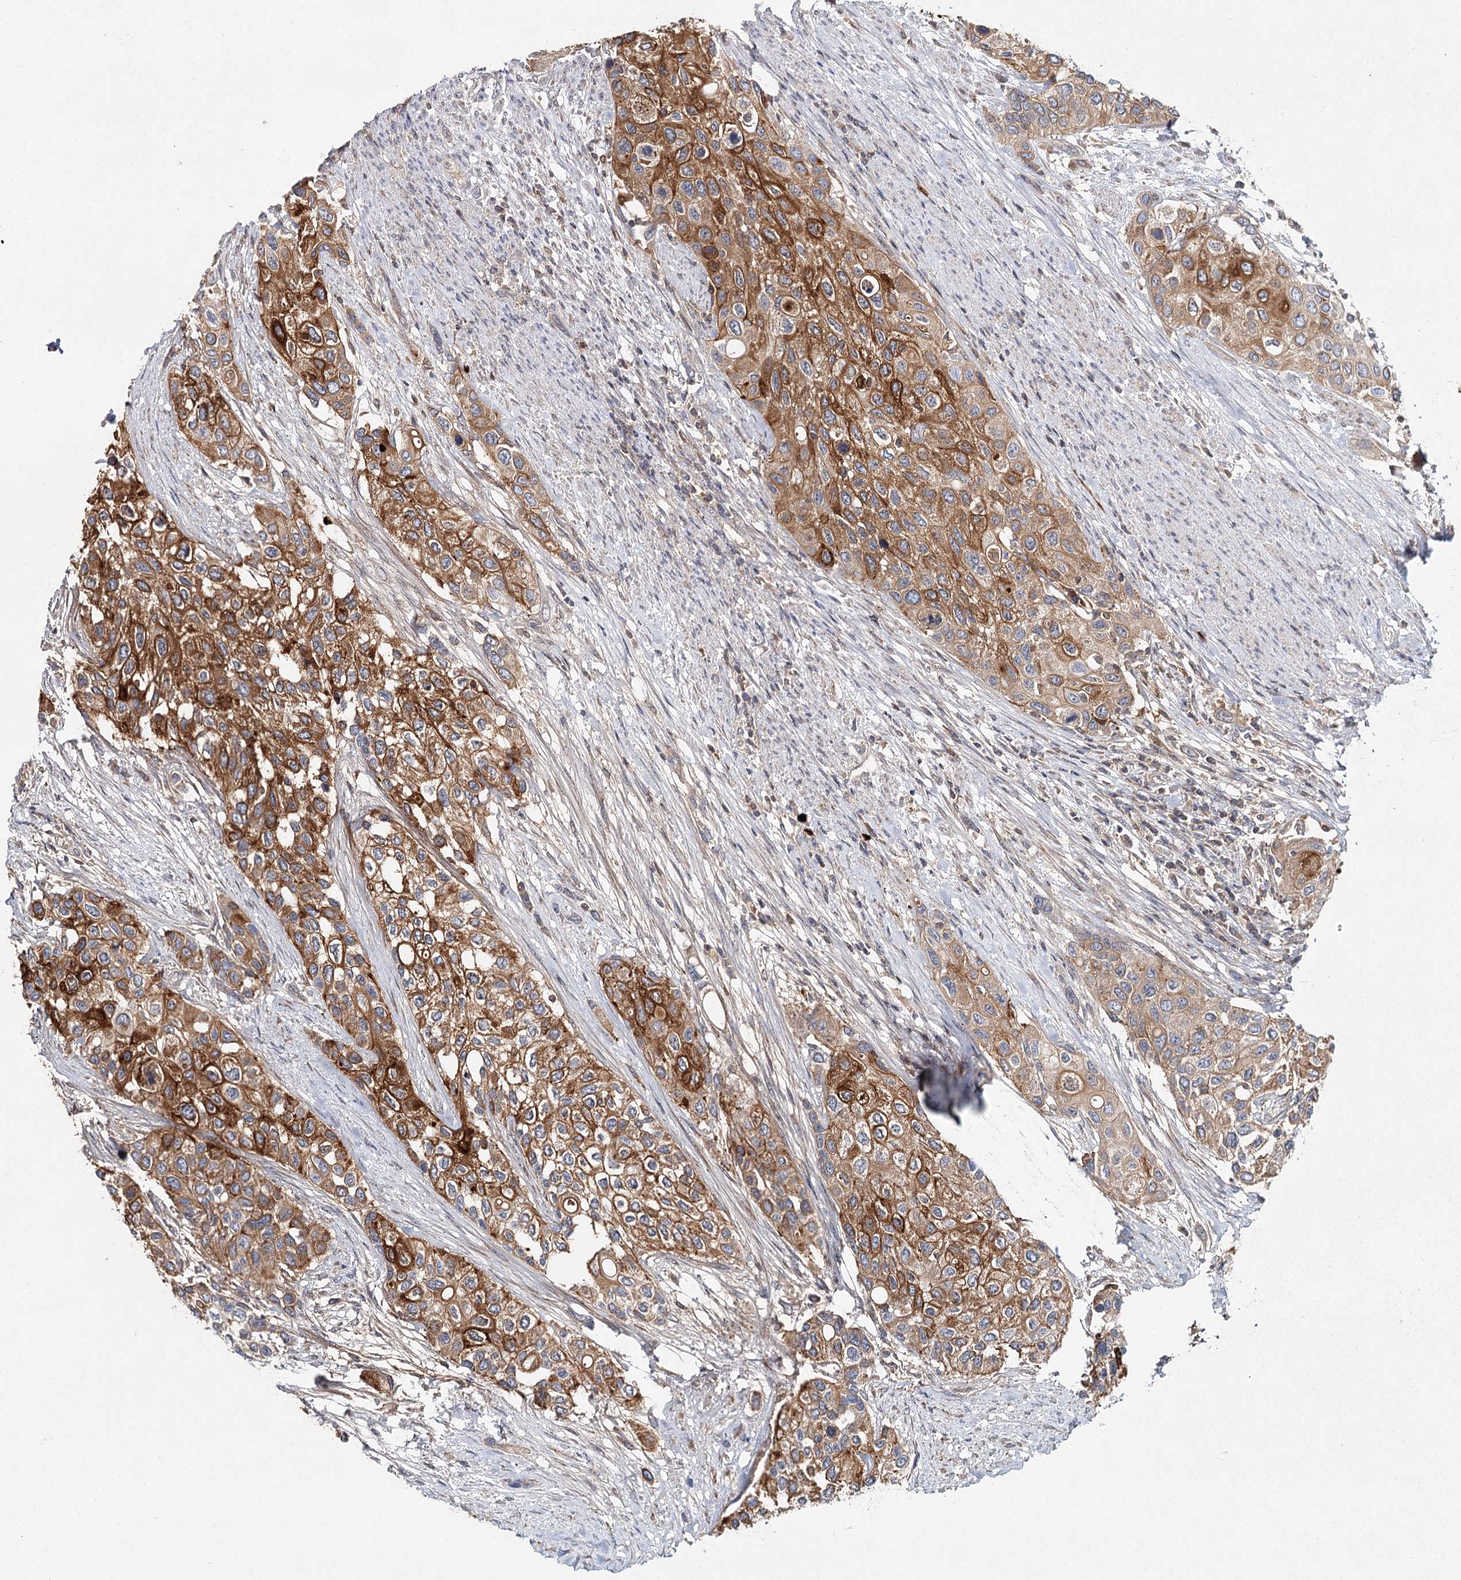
{"staining": {"intensity": "strong", "quantity": ">75%", "location": "cytoplasmic/membranous"}, "tissue": "urothelial cancer", "cell_type": "Tumor cells", "image_type": "cancer", "snomed": [{"axis": "morphology", "description": "Normal tissue, NOS"}, {"axis": "morphology", "description": "Urothelial carcinoma, High grade"}, {"axis": "topography", "description": "Vascular tissue"}, {"axis": "topography", "description": "Urinary bladder"}], "caption": "Immunohistochemistry of urothelial cancer displays high levels of strong cytoplasmic/membranous expression in approximately >75% of tumor cells. Using DAB (3,3'-diaminobenzidine) (brown) and hematoxylin (blue) stains, captured at high magnification using brightfield microscopy.", "gene": "SLC41A2", "patient": {"sex": "female", "age": 56}}